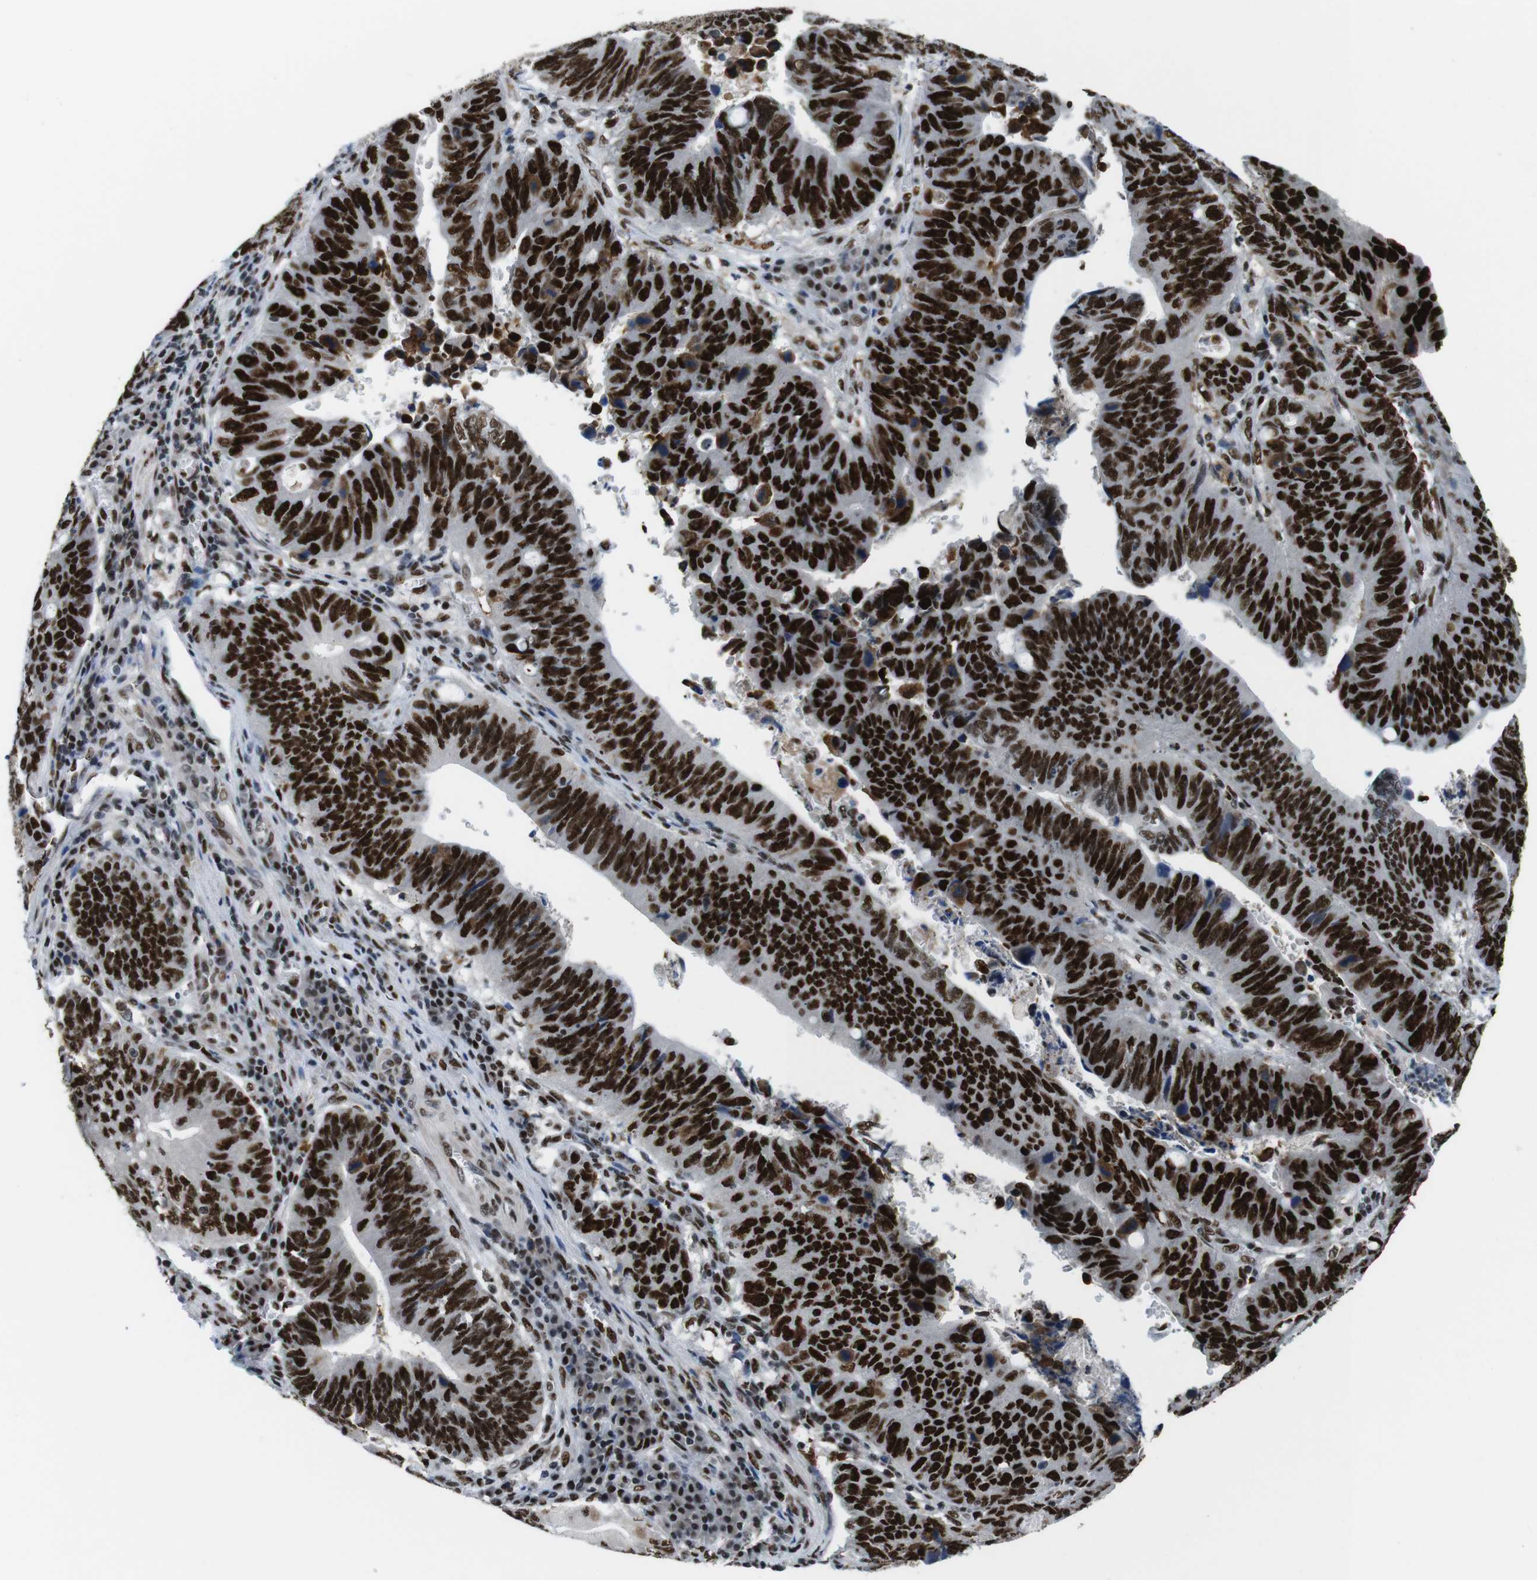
{"staining": {"intensity": "strong", "quantity": ">75%", "location": "nuclear"}, "tissue": "stomach cancer", "cell_type": "Tumor cells", "image_type": "cancer", "snomed": [{"axis": "morphology", "description": "Adenocarcinoma, NOS"}, {"axis": "topography", "description": "Stomach"}], "caption": "Immunohistochemical staining of human adenocarcinoma (stomach) displays high levels of strong nuclear protein expression in about >75% of tumor cells. The staining is performed using DAB brown chromogen to label protein expression. The nuclei are counter-stained blue using hematoxylin.", "gene": "PSME3", "patient": {"sex": "male", "age": 59}}